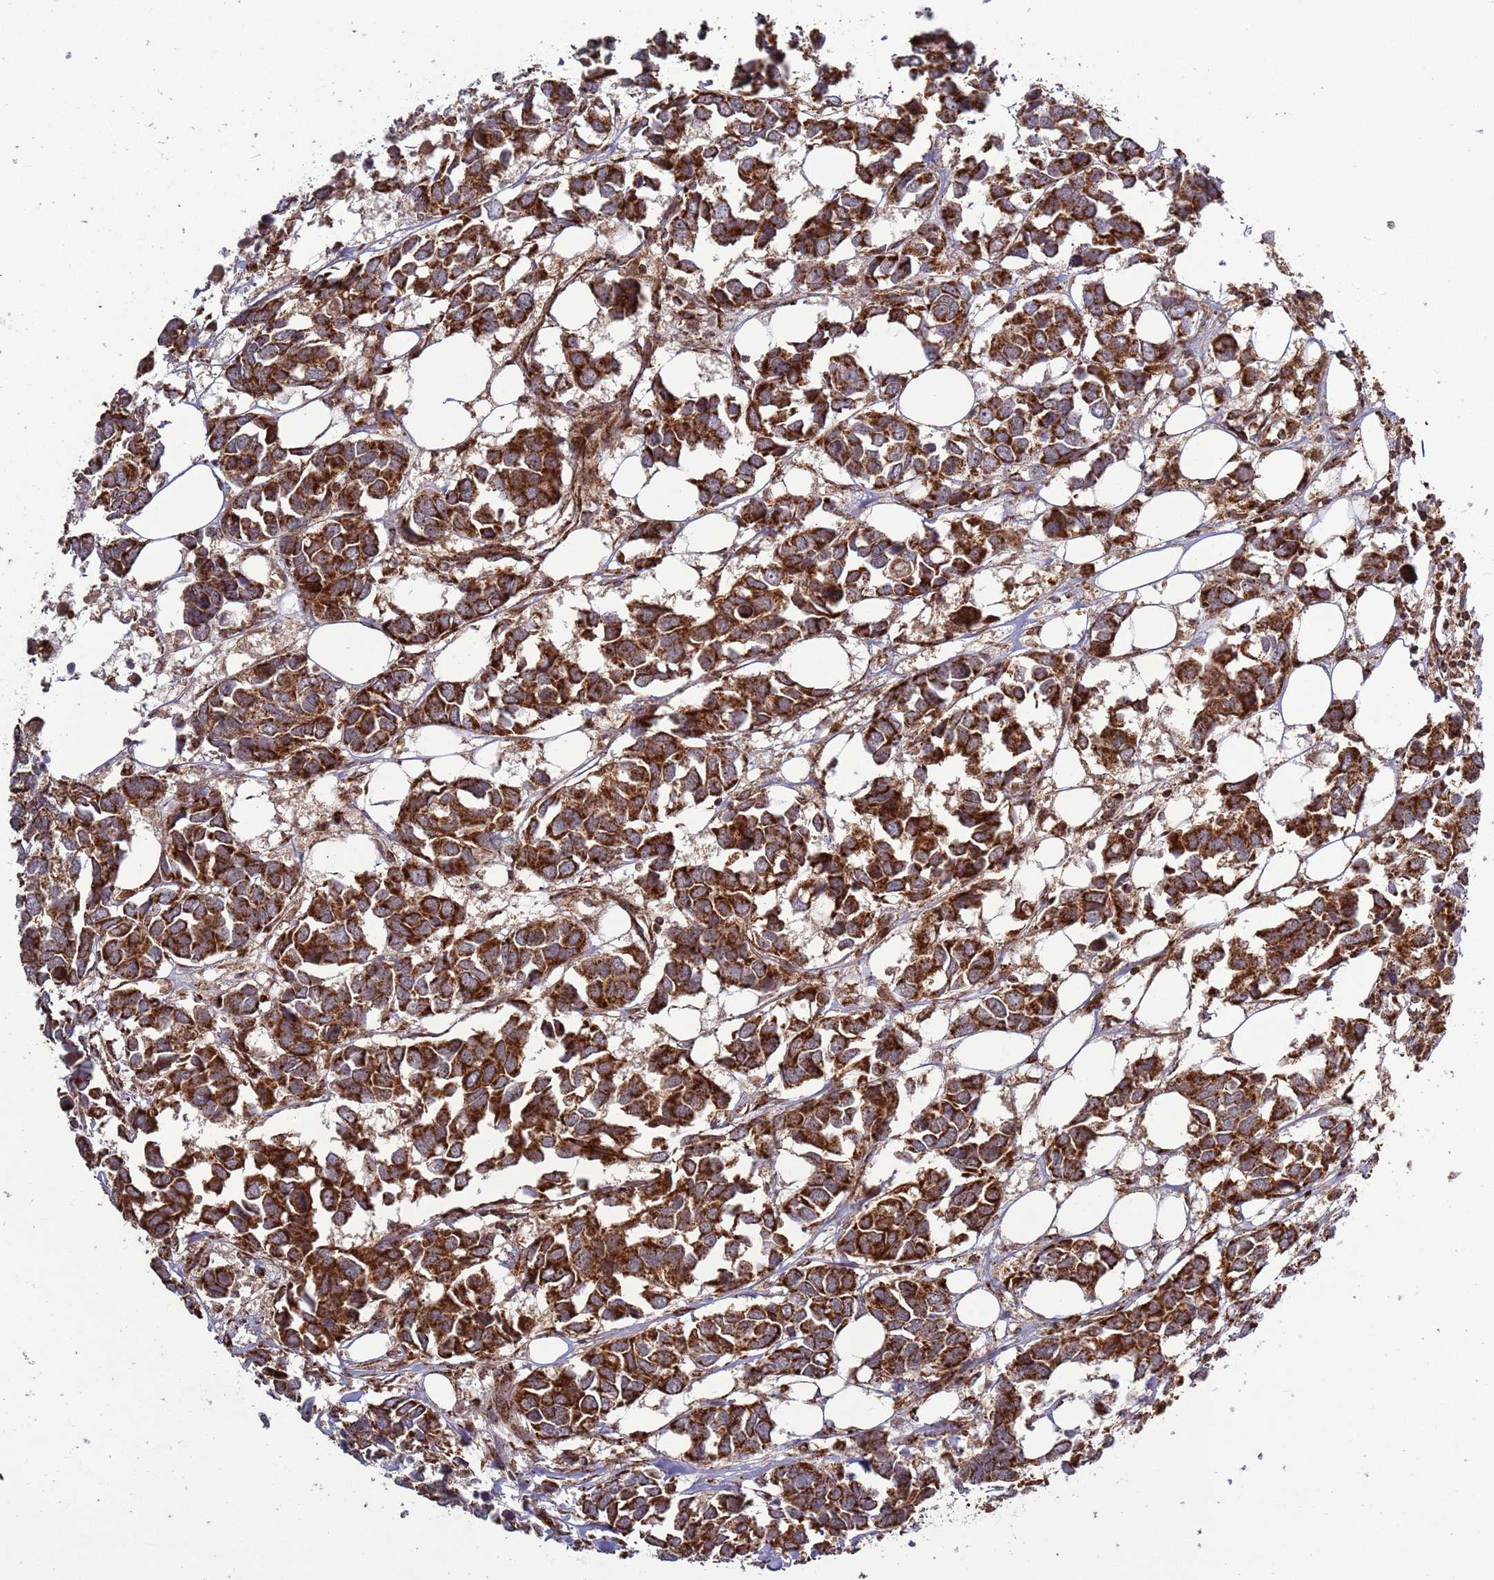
{"staining": {"intensity": "strong", "quantity": ">75%", "location": "cytoplasmic/membranous"}, "tissue": "breast cancer", "cell_type": "Tumor cells", "image_type": "cancer", "snomed": [{"axis": "morphology", "description": "Duct carcinoma"}, {"axis": "topography", "description": "Breast"}], "caption": "Immunohistochemistry (IHC) micrograph of neoplastic tissue: breast cancer stained using immunohistochemistry (IHC) demonstrates high levels of strong protein expression localized specifically in the cytoplasmic/membranous of tumor cells, appearing as a cytoplasmic/membranous brown color.", "gene": "RCOR2", "patient": {"sex": "female", "age": 83}}